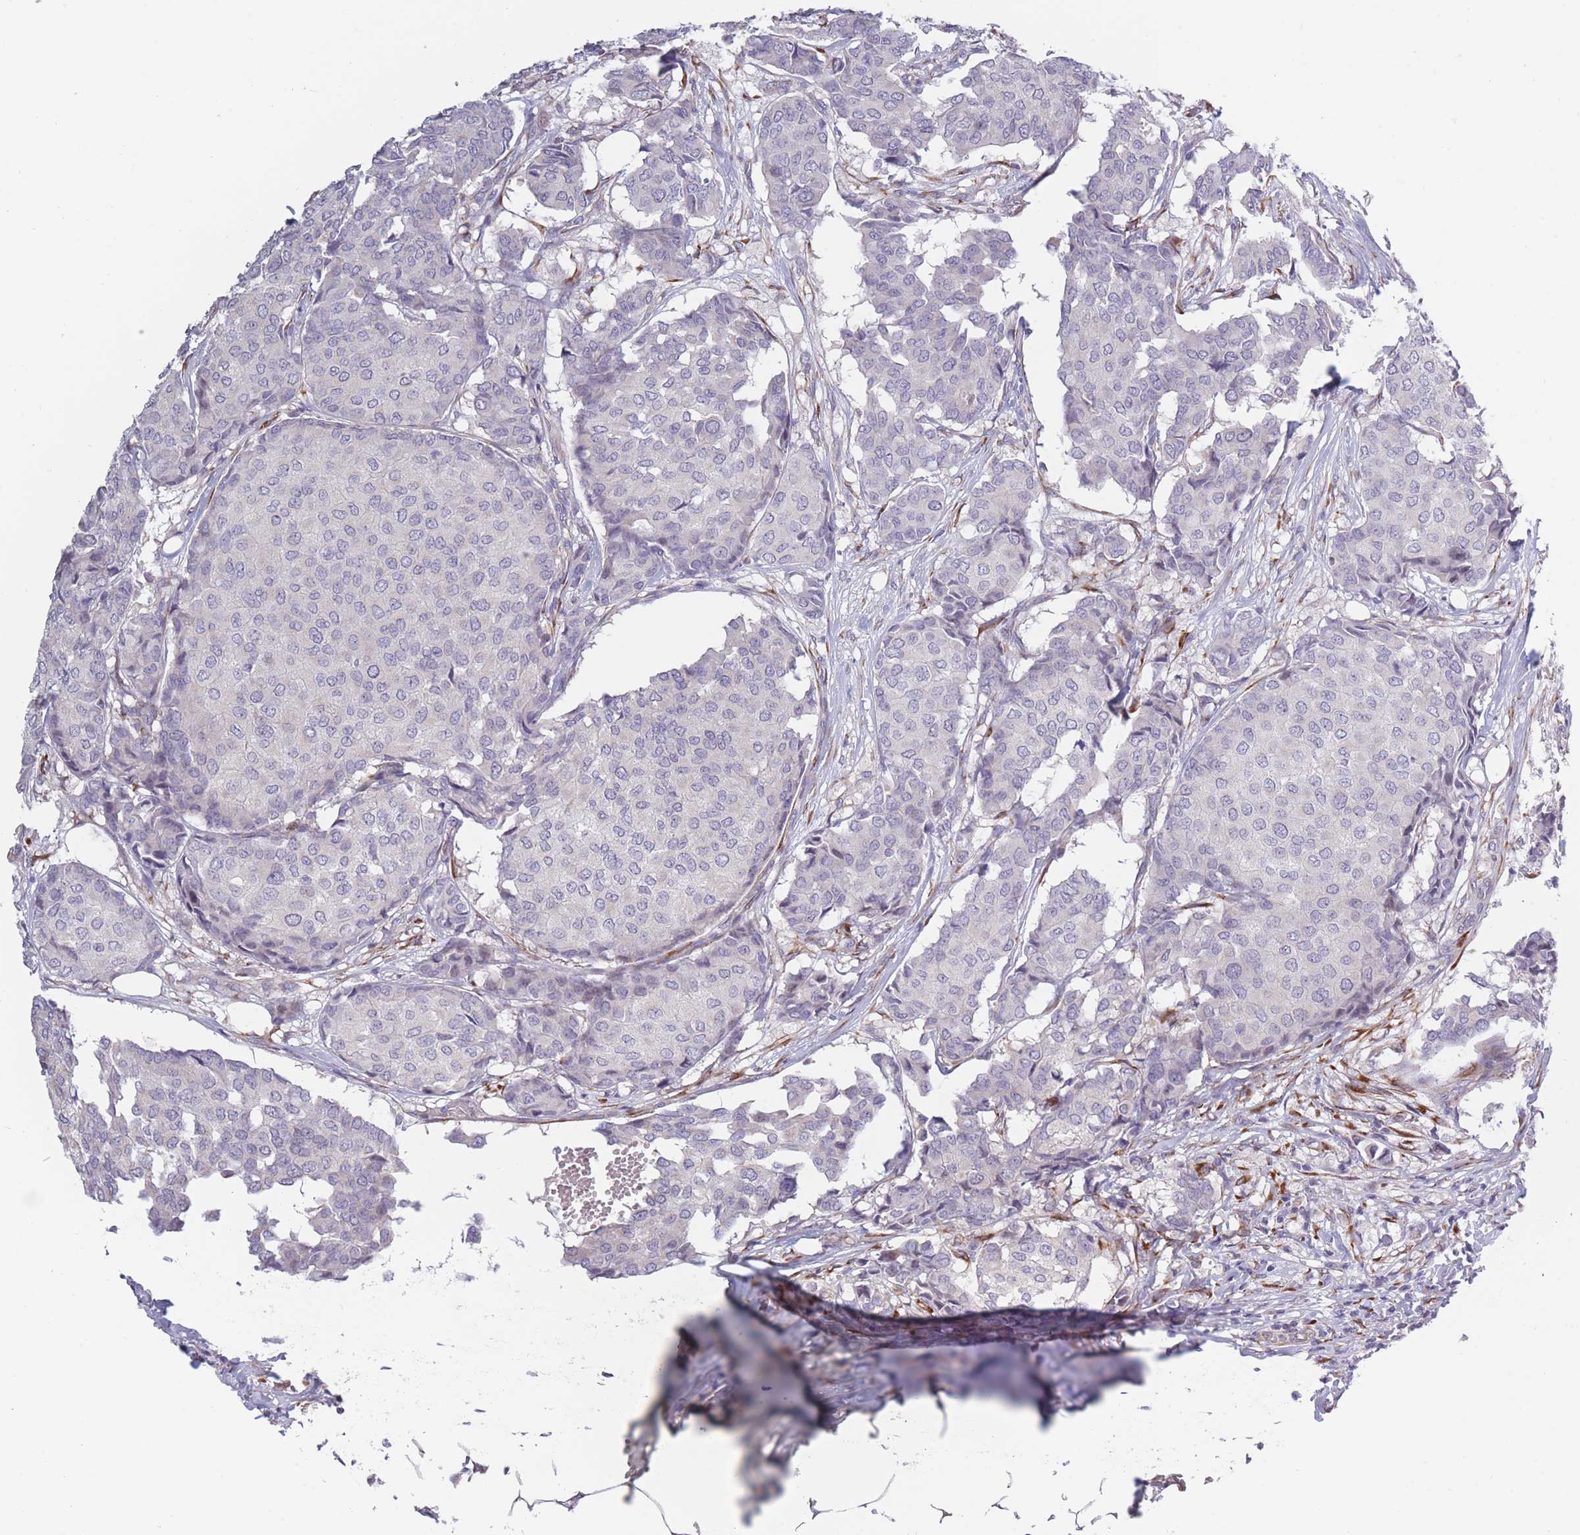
{"staining": {"intensity": "negative", "quantity": "none", "location": "none"}, "tissue": "breast cancer", "cell_type": "Tumor cells", "image_type": "cancer", "snomed": [{"axis": "morphology", "description": "Duct carcinoma"}, {"axis": "topography", "description": "Breast"}], "caption": "IHC of invasive ductal carcinoma (breast) demonstrates no expression in tumor cells.", "gene": "CCNQ", "patient": {"sex": "female", "age": 75}}